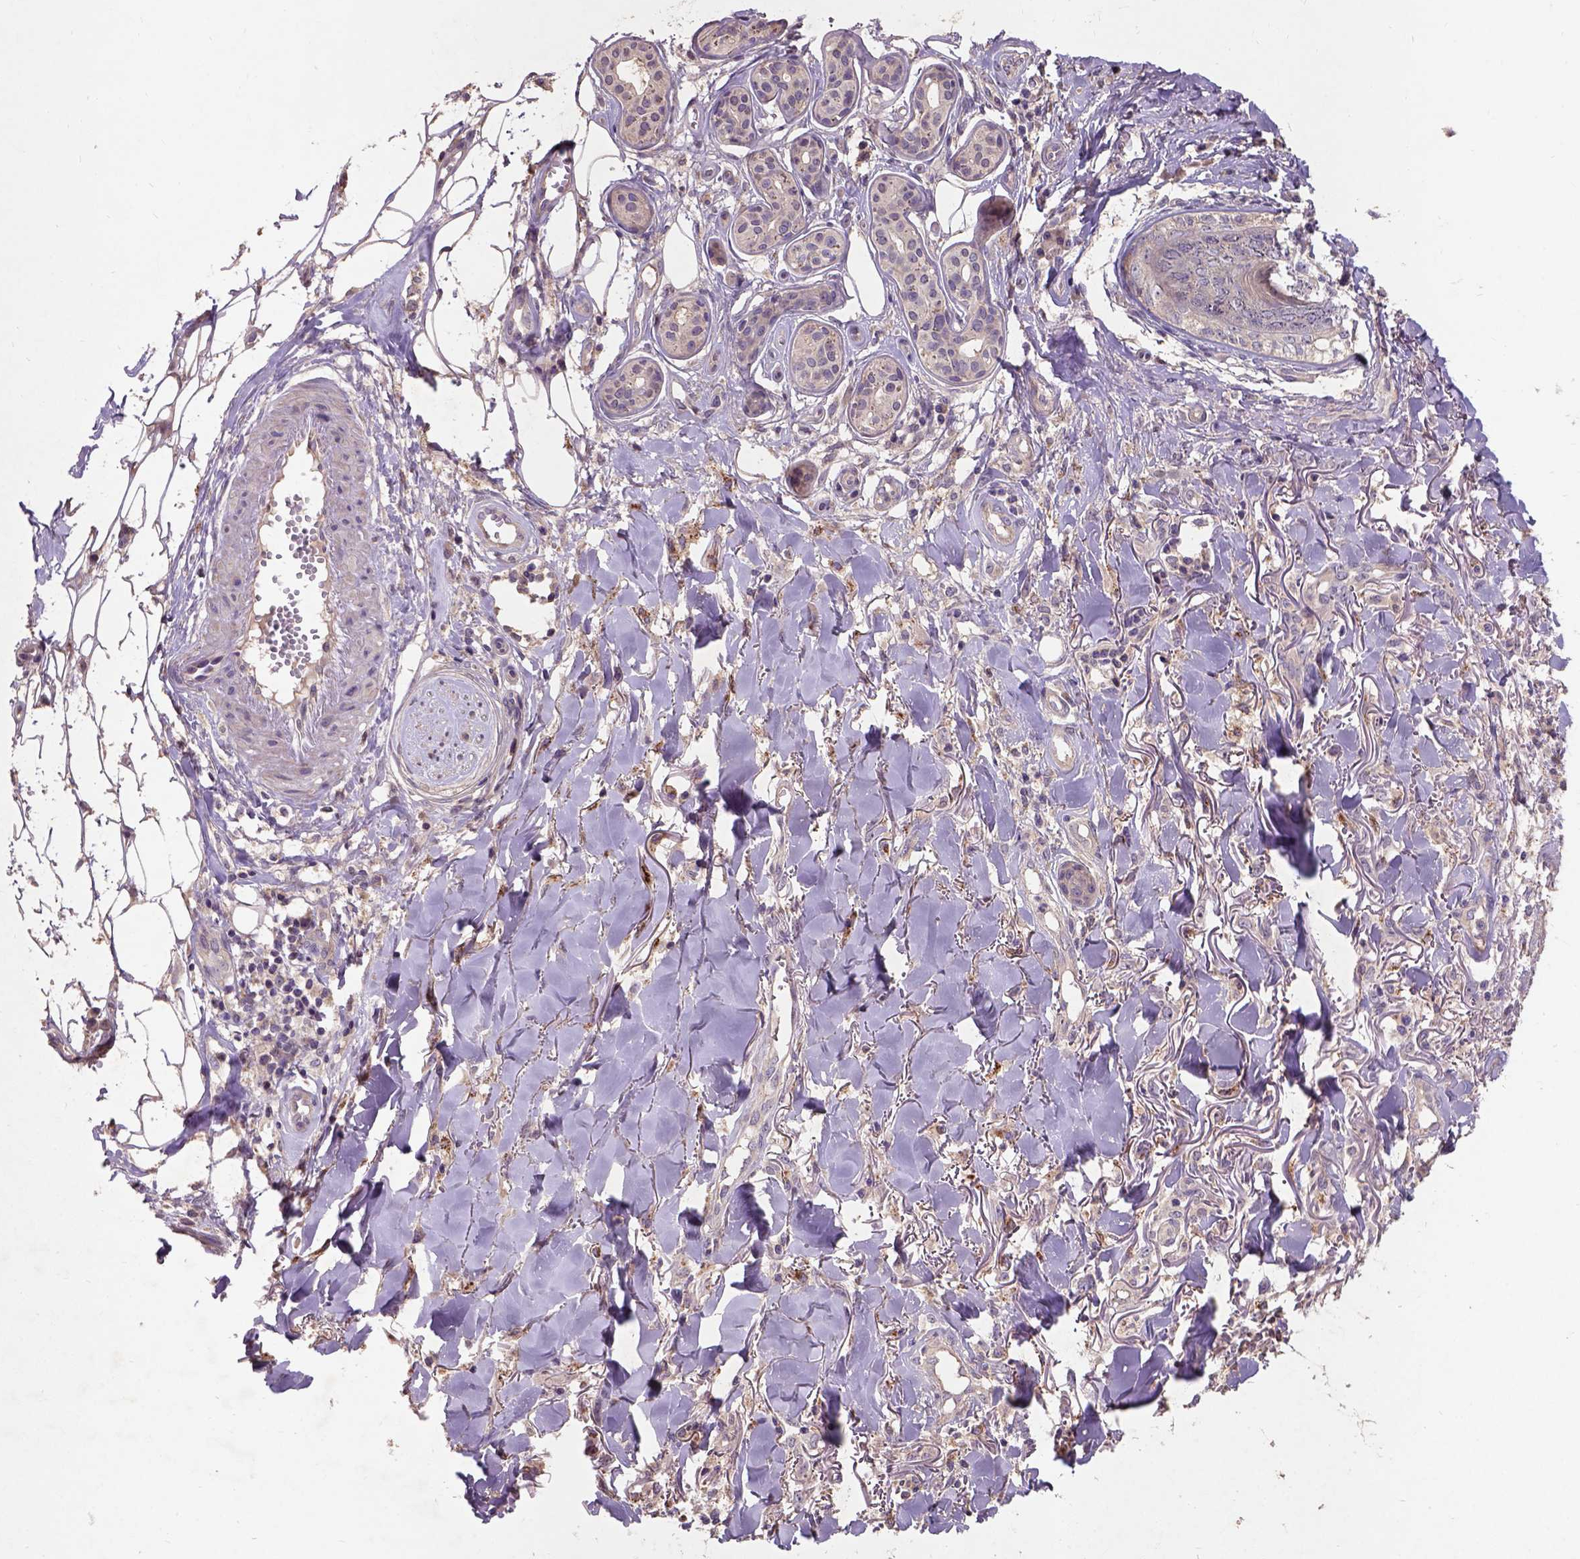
{"staining": {"intensity": "negative", "quantity": "none", "location": "none"}, "tissue": "skin cancer", "cell_type": "Tumor cells", "image_type": "cancer", "snomed": [{"axis": "morphology", "description": "Squamous cell carcinoma, NOS"}, {"axis": "topography", "description": "Skin"}], "caption": "Tumor cells are negative for brown protein staining in squamous cell carcinoma (skin).", "gene": "KBTBD8", "patient": {"sex": "male", "age": 75}}